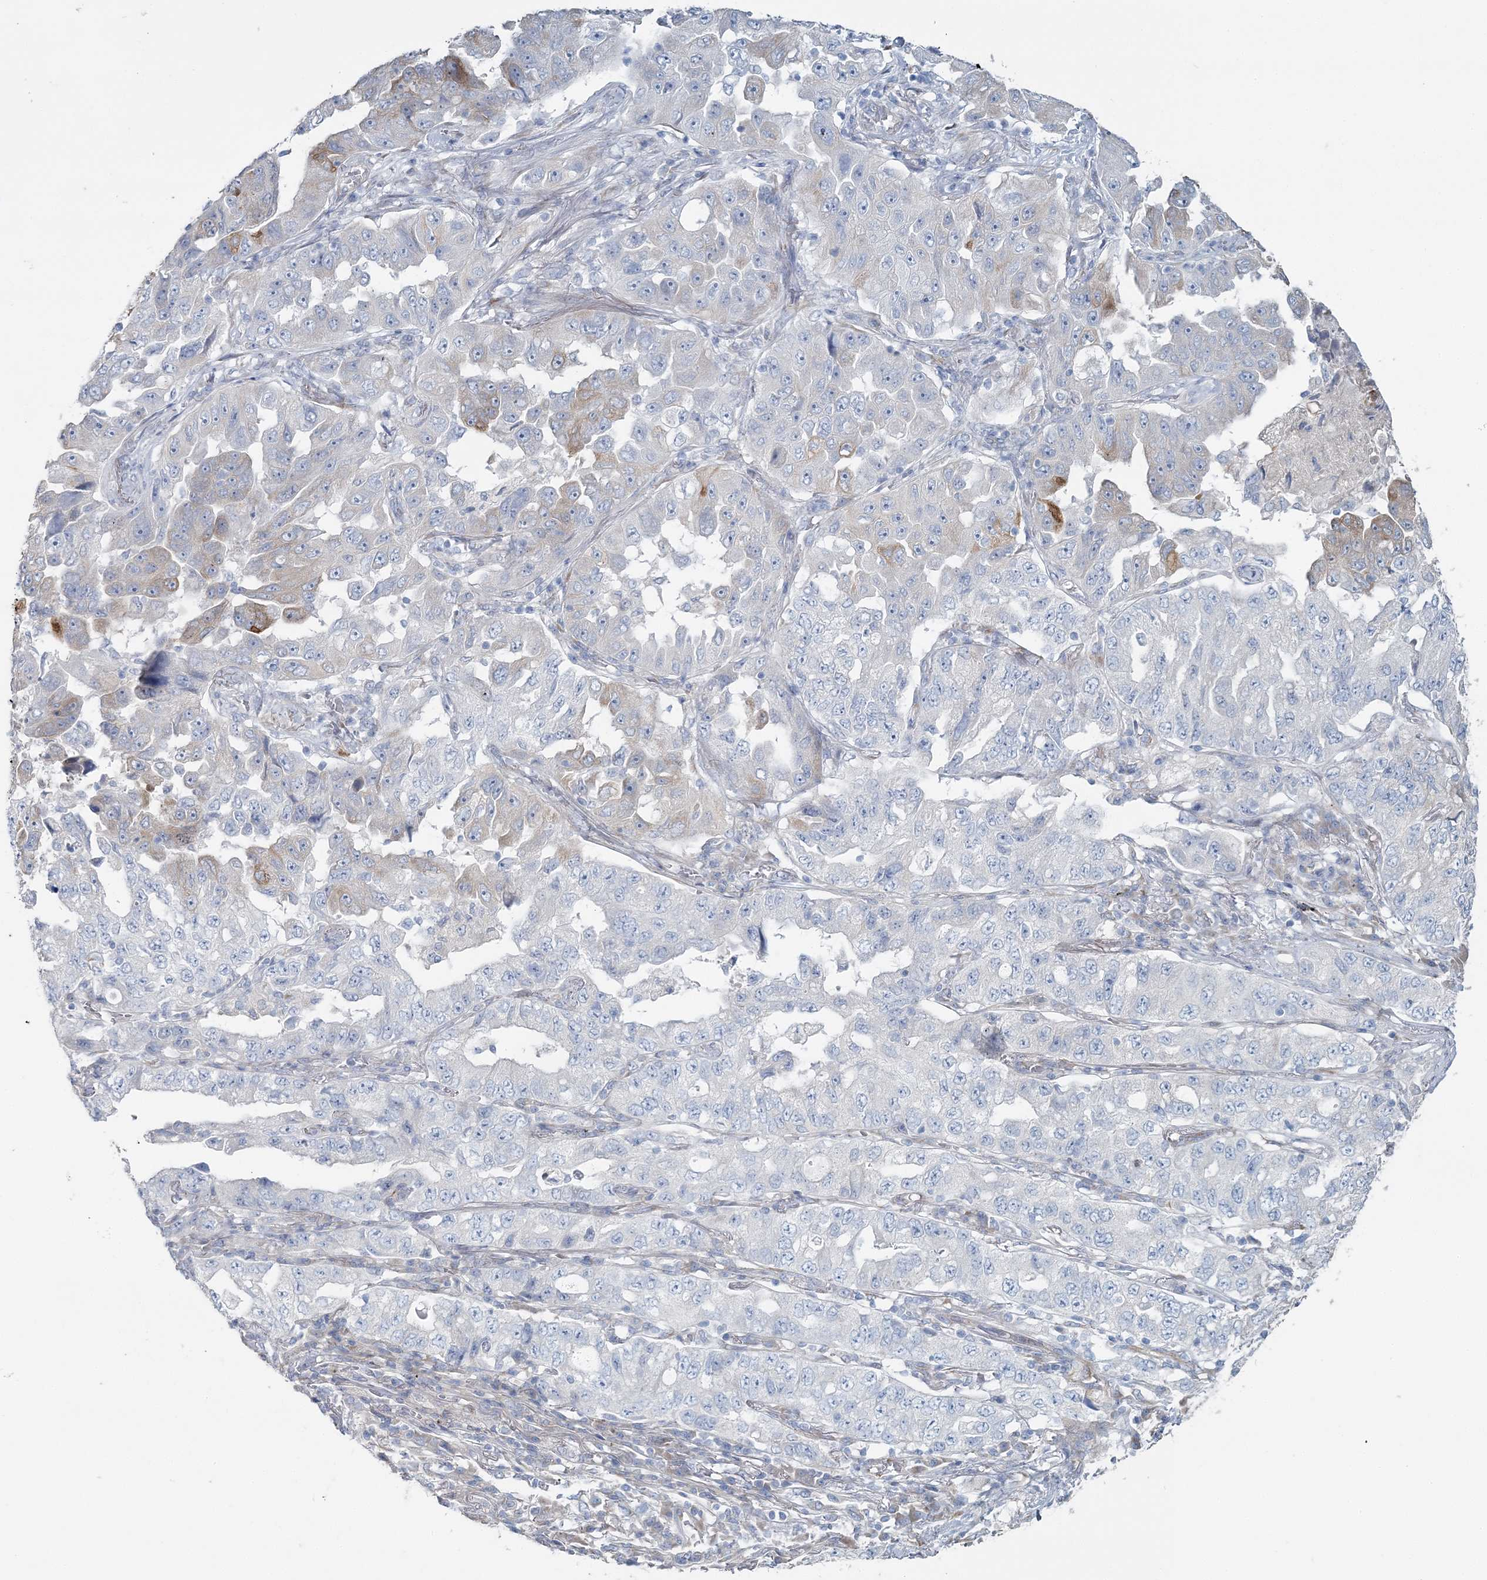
{"staining": {"intensity": "negative", "quantity": "none", "location": "none"}, "tissue": "lung cancer", "cell_type": "Tumor cells", "image_type": "cancer", "snomed": [{"axis": "morphology", "description": "Adenocarcinoma, NOS"}, {"axis": "topography", "description": "Lung"}], "caption": "The histopathology image reveals no significant positivity in tumor cells of adenocarcinoma (lung). (Immunohistochemistry, brightfield microscopy, high magnification).", "gene": "CMBL", "patient": {"sex": "female", "age": 51}}